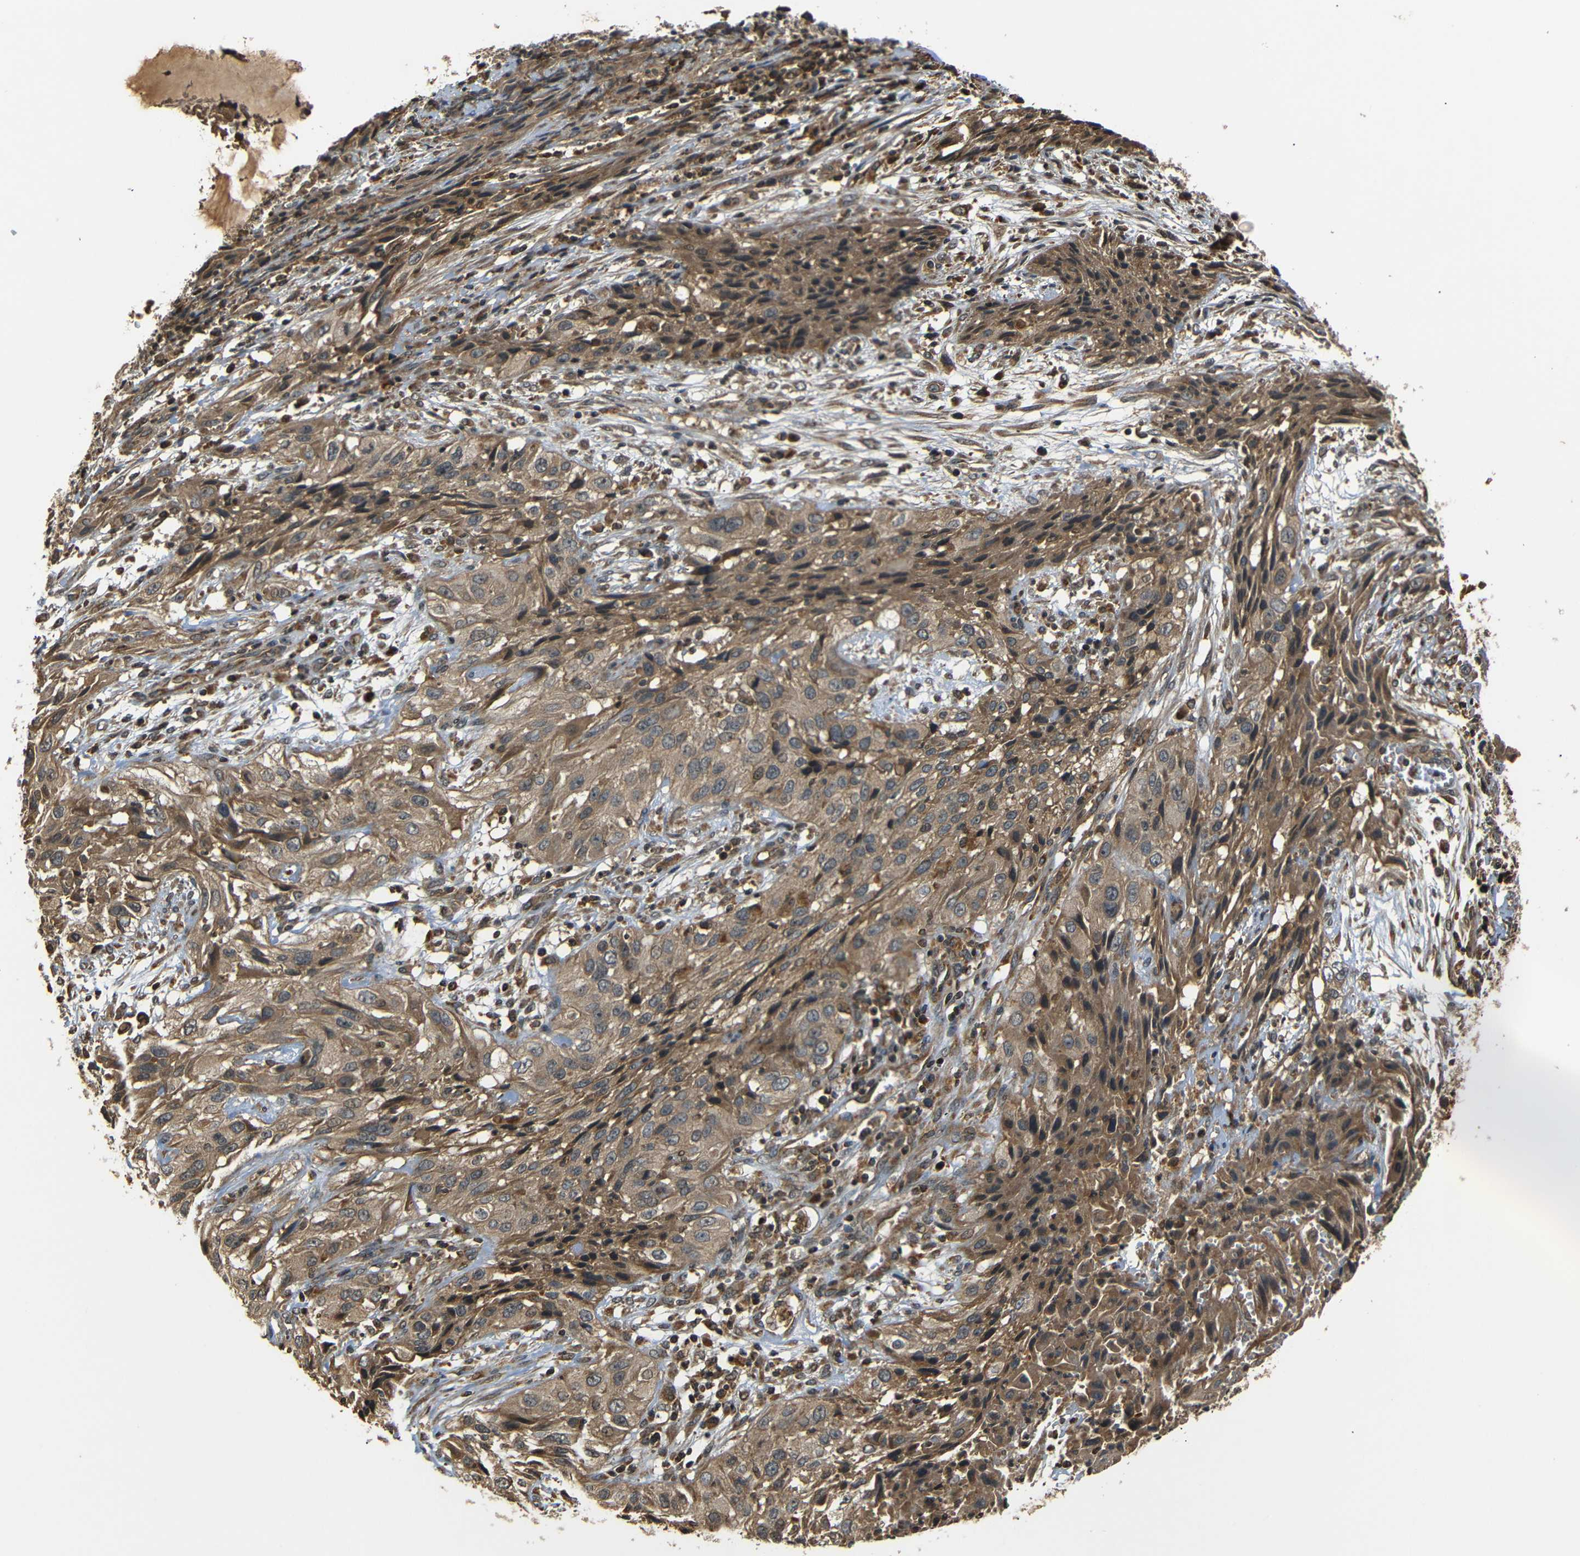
{"staining": {"intensity": "moderate", "quantity": ">75%", "location": "cytoplasmic/membranous"}, "tissue": "cervical cancer", "cell_type": "Tumor cells", "image_type": "cancer", "snomed": [{"axis": "morphology", "description": "Squamous cell carcinoma, NOS"}, {"axis": "topography", "description": "Cervix"}], "caption": "Cervical cancer (squamous cell carcinoma) tissue shows moderate cytoplasmic/membranous staining in about >75% of tumor cells", "gene": "TANK", "patient": {"sex": "female", "age": 32}}